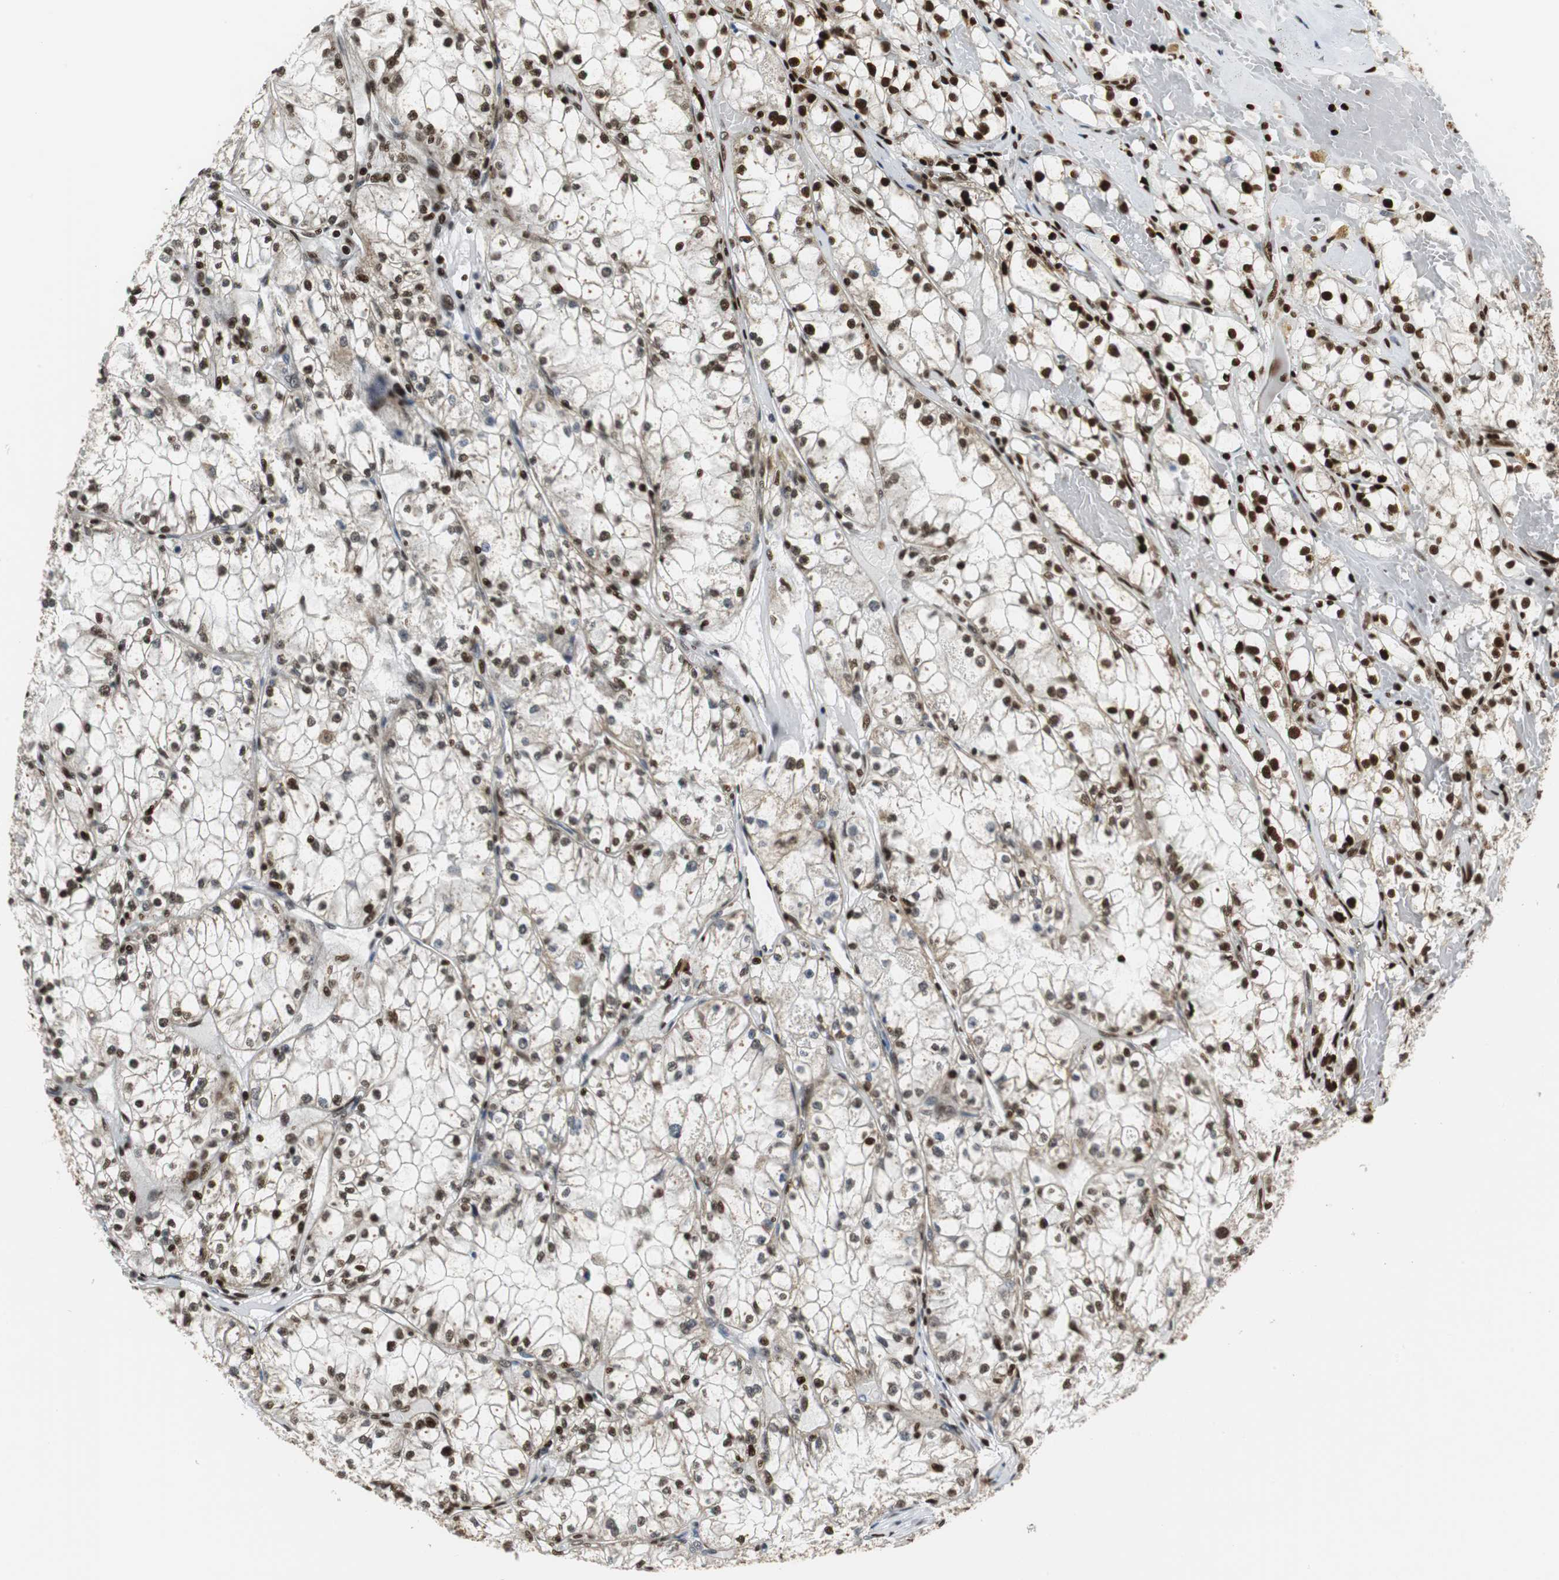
{"staining": {"intensity": "strong", "quantity": "25%-75%", "location": "nuclear"}, "tissue": "renal cancer", "cell_type": "Tumor cells", "image_type": "cancer", "snomed": [{"axis": "morphology", "description": "Adenocarcinoma, NOS"}, {"axis": "topography", "description": "Kidney"}], "caption": "Human renal cancer (adenocarcinoma) stained with a brown dye exhibits strong nuclear positive expression in approximately 25%-75% of tumor cells.", "gene": "HDAC1", "patient": {"sex": "male", "age": 56}}